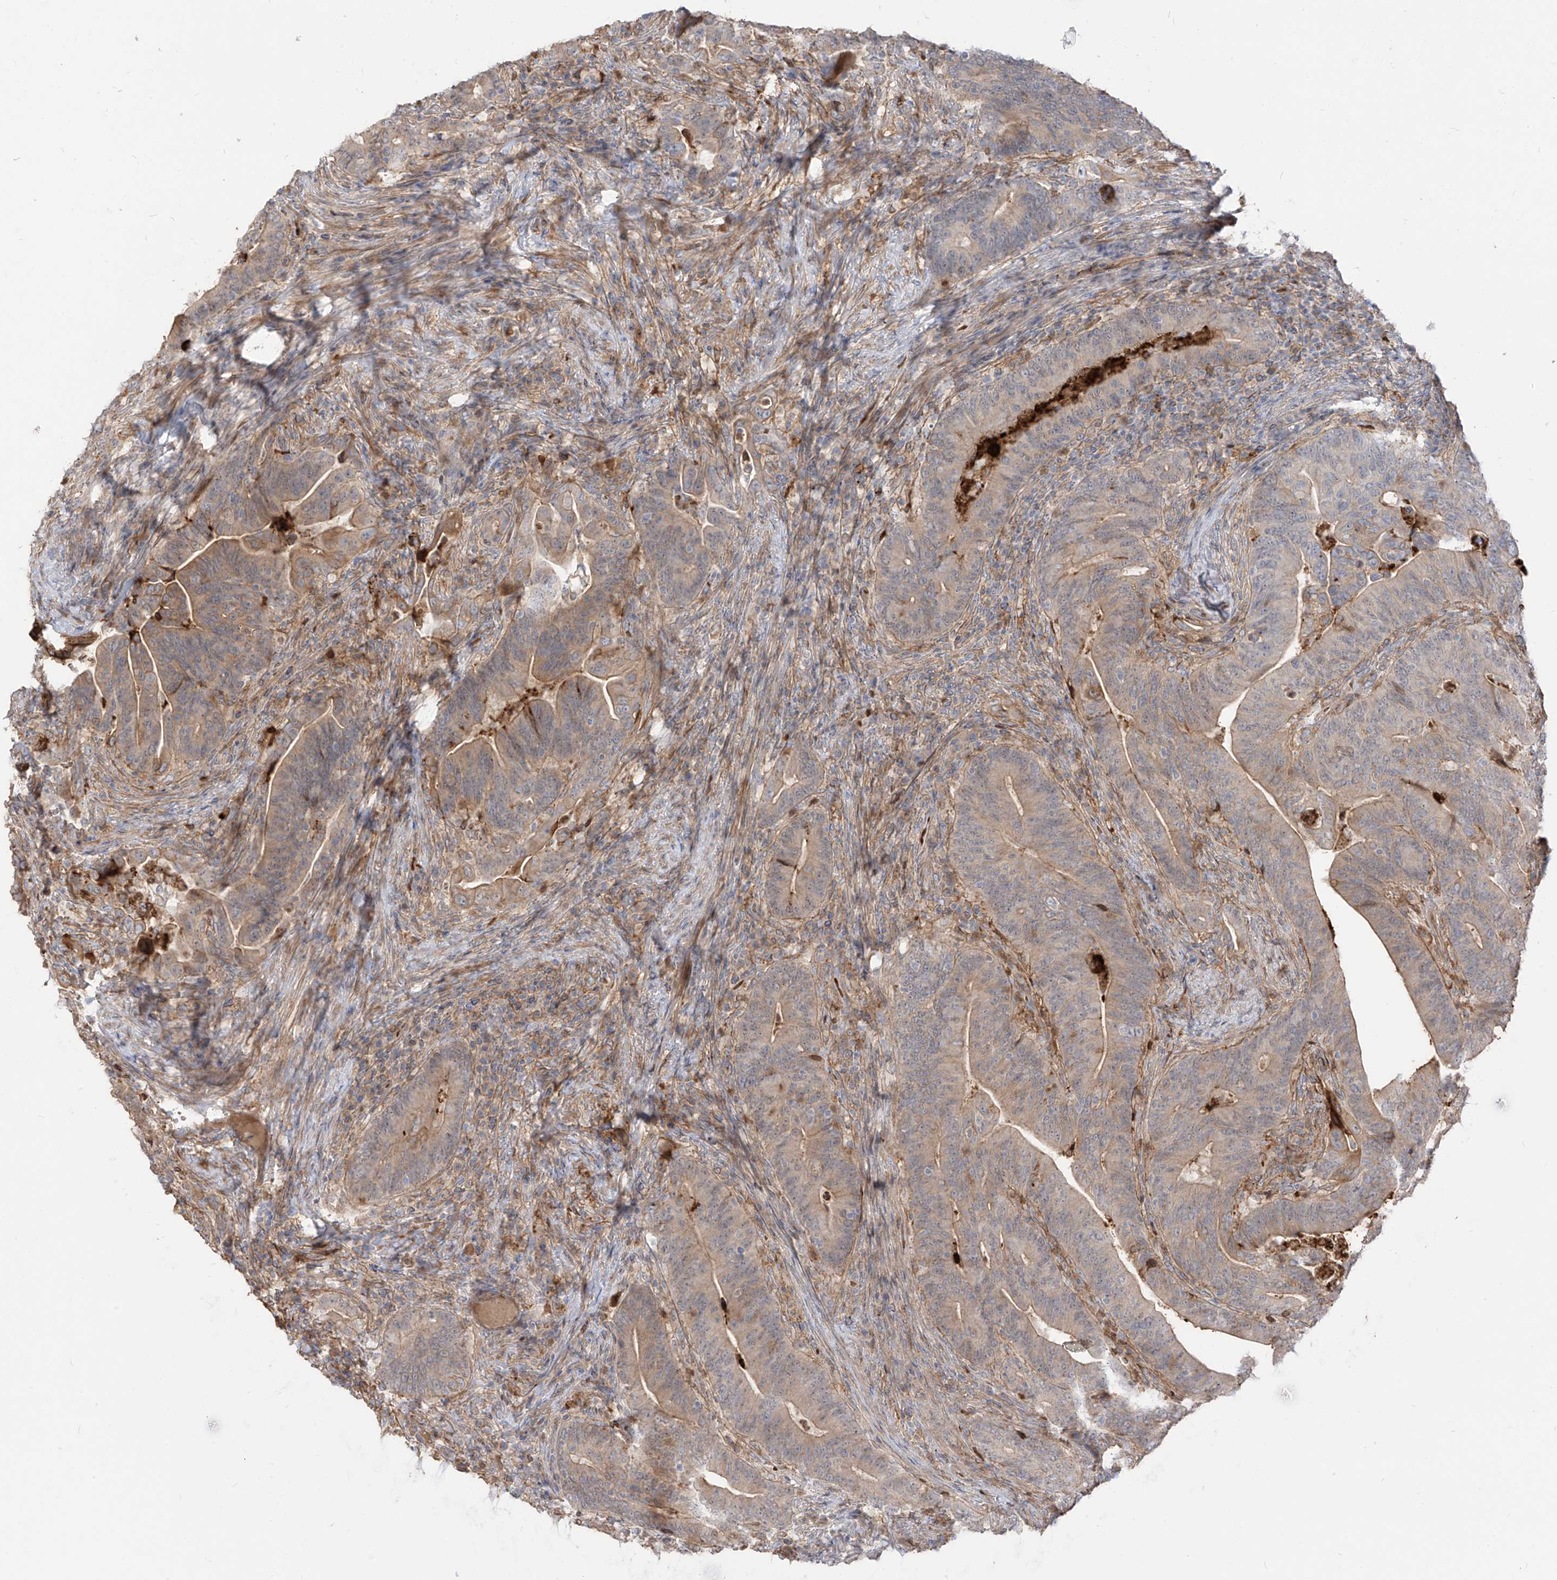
{"staining": {"intensity": "weak", "quantity": "25%-75%", "location": "cytoplasmic/membranous"}, "tissue": "colorectal cancer", "cell_type": "Tumor cells", "image_type": "cancer", "snomed": [{"axis": "morphology", "description": "Adenocarcinoma, NOS"}, {"axis": "topography", "description": "Colon"}], "caption": "Approximately 25%-75% of tumor cells in human colorectal adenocarcinoma demonstrate weak cytoplasmic/membranous protein expression as visualized by brown immunohistochemical staining.", "gene": "ZGRF1", "patient": {"sex": "female", "age": 66}}